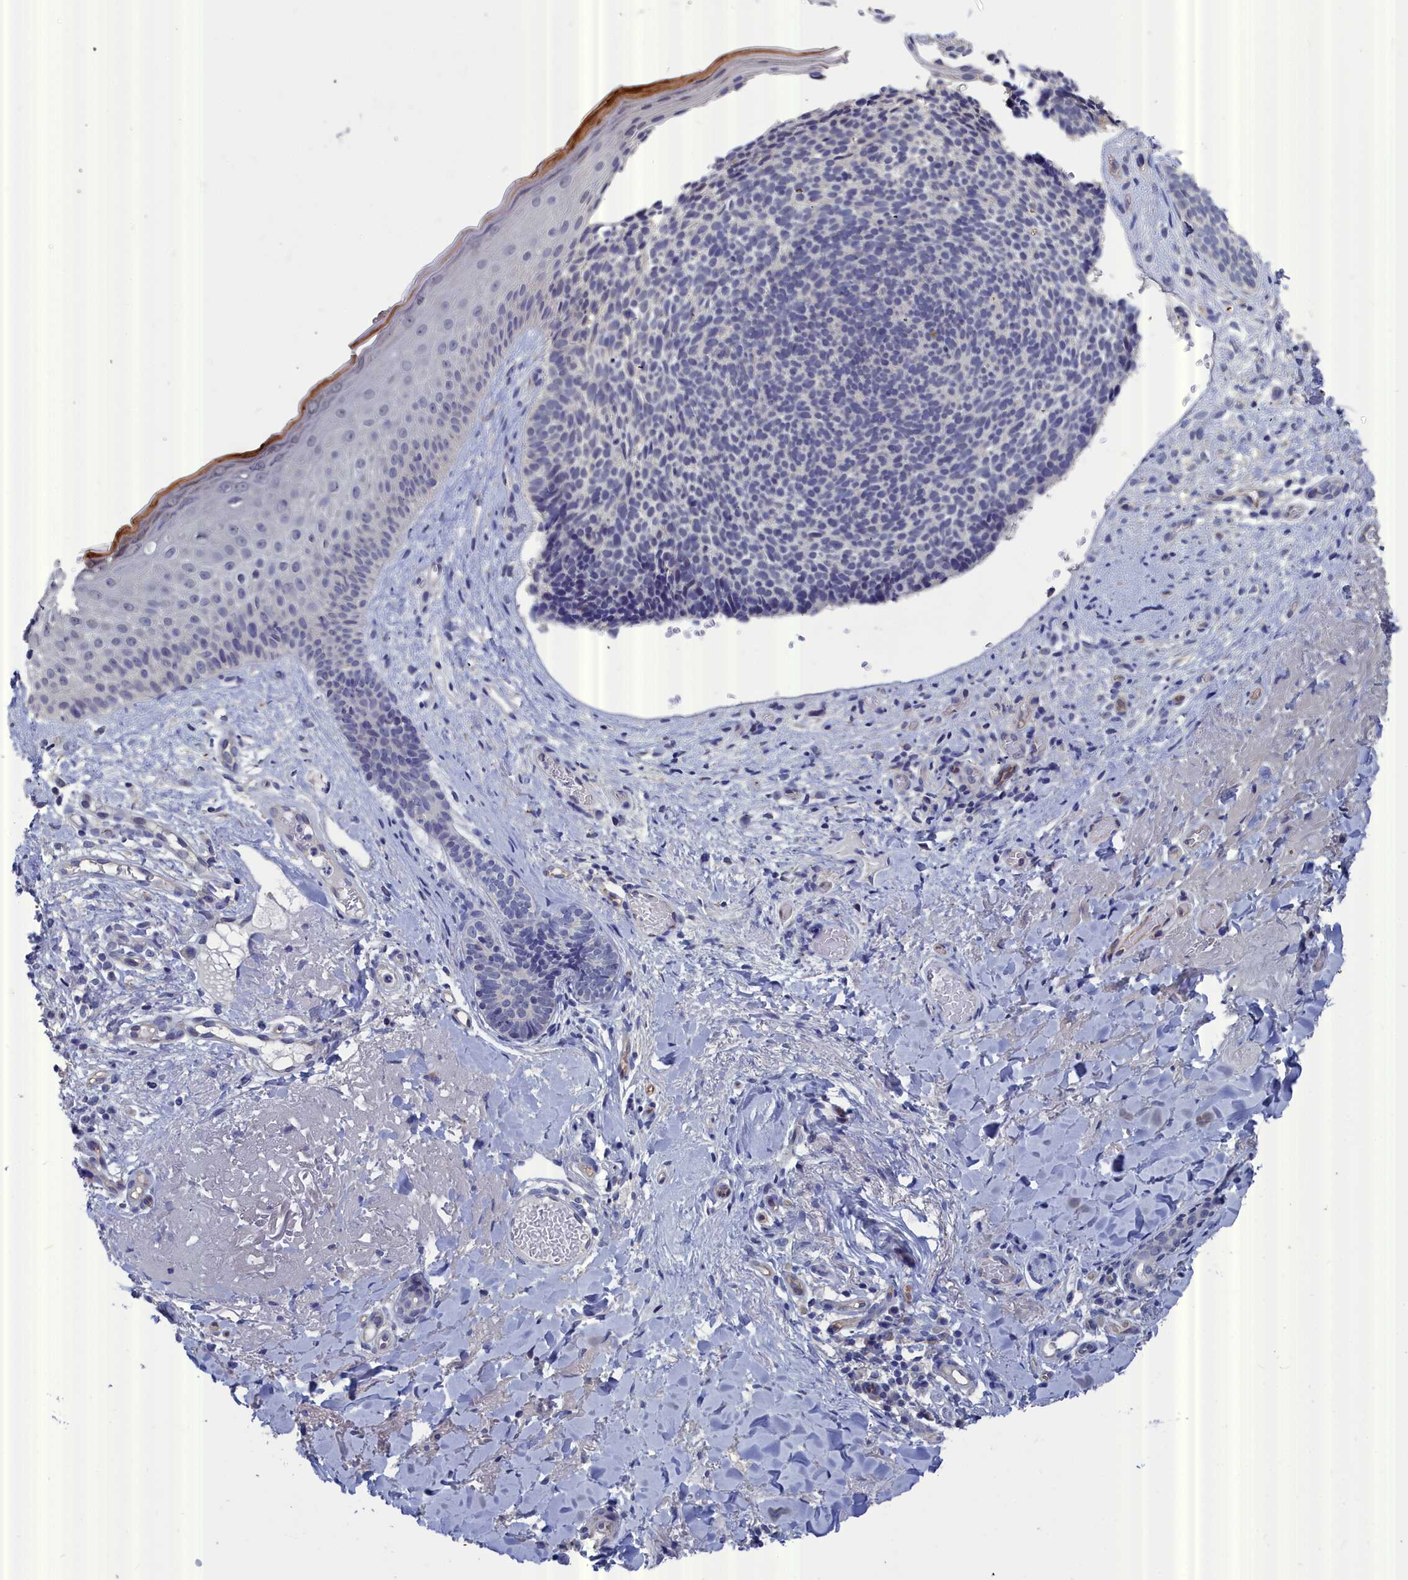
{"staining": {"intensity": "negative", "quantity": "none", "location": "none"}, "tissue": "skin cancer", "cell_type": "Tumor cells", "image_type": "cancer", "snomed": [{"axis": "morphology", "description": "Basal cell carcinoma"}, {"axis": "topography", "description": "Skin"}], "caption": "An image of skin basal cell carcinoma stained for a protein displays no brown staining in tumor cells. (DAB (3,3'-diaminobenzidine) IHC, high magnification).", "gene": "RDX", "patient": {"sex": "male", "age": 84}}